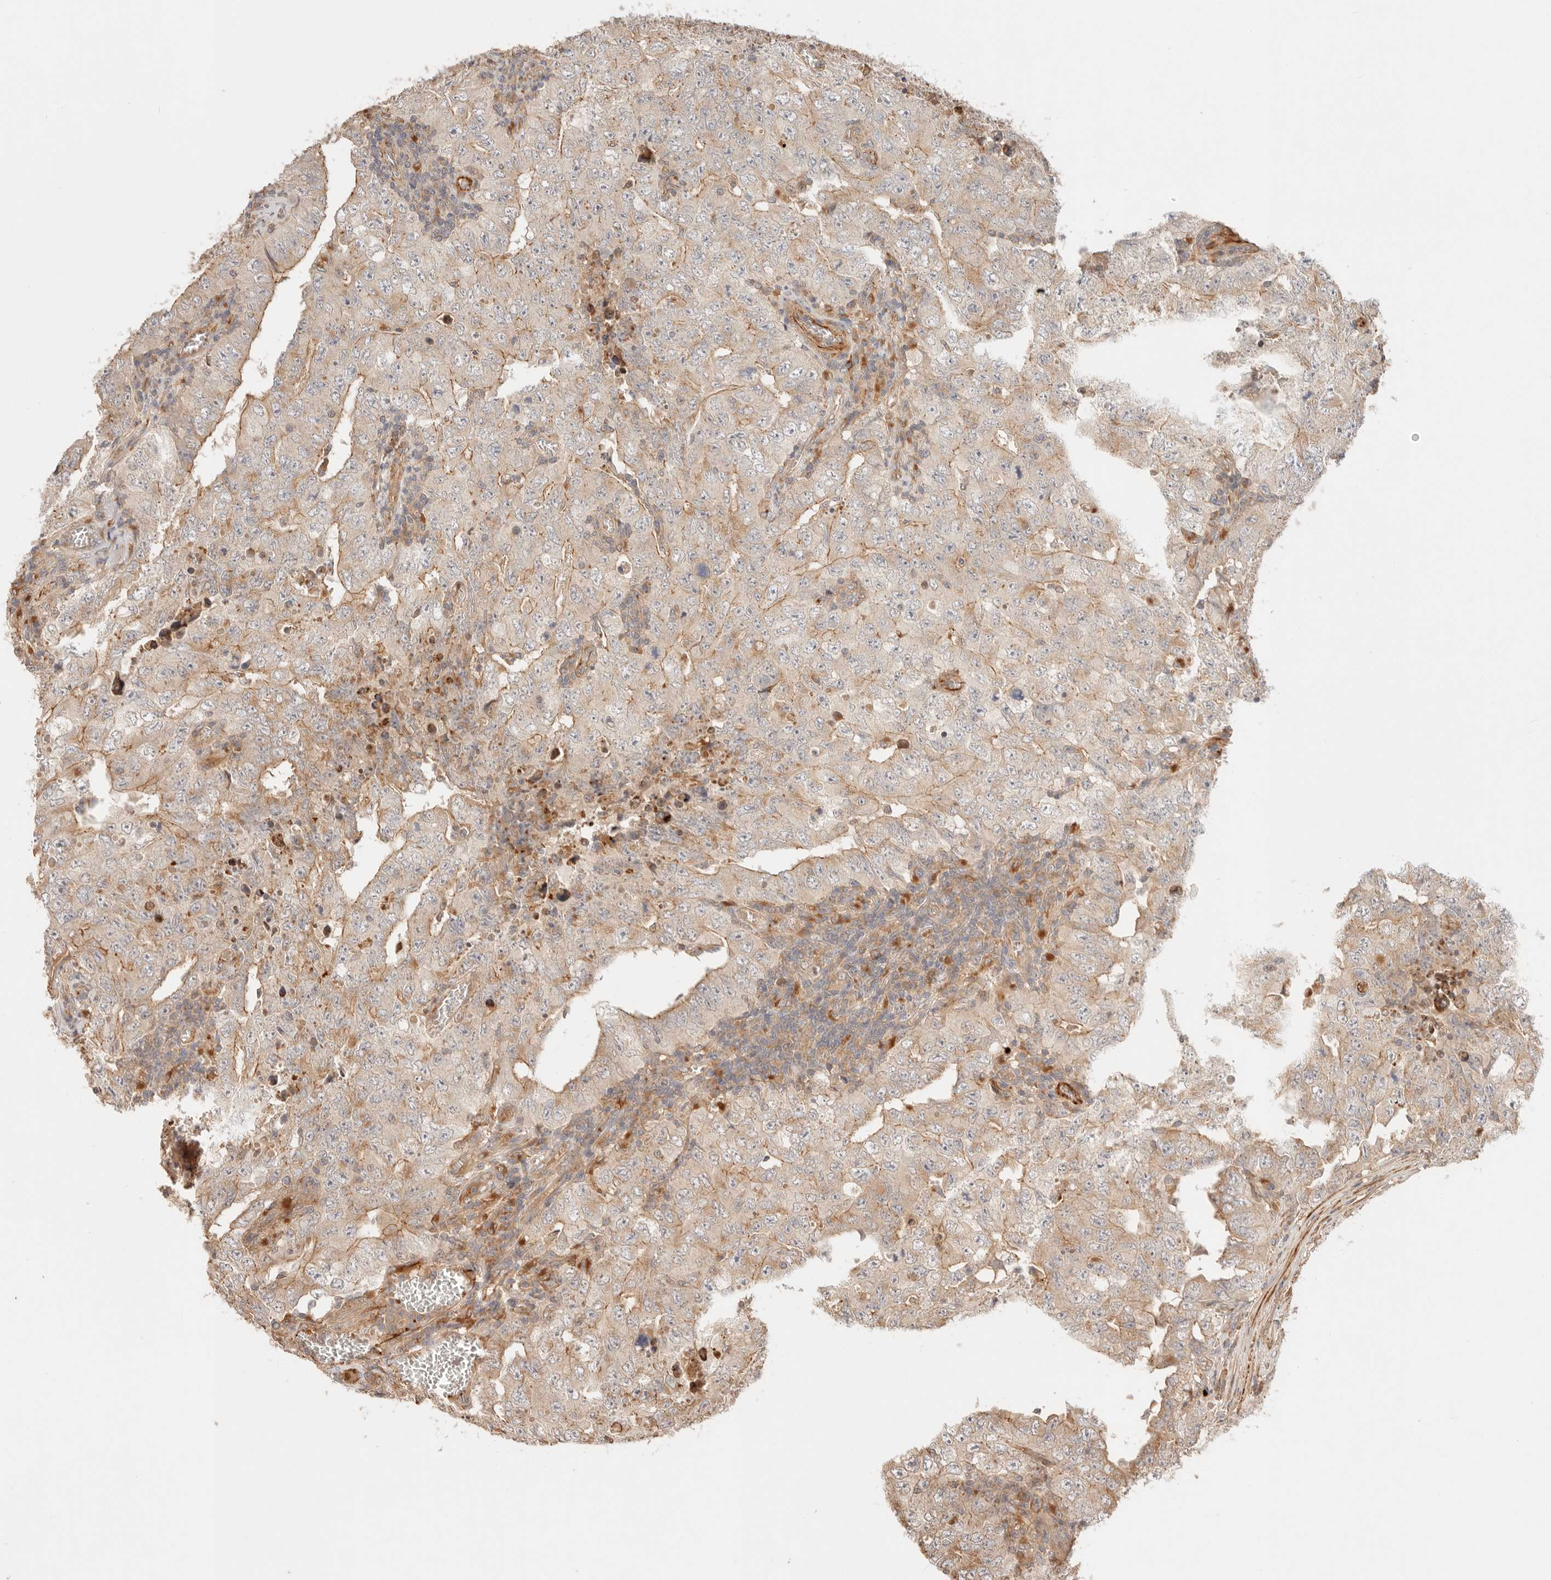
{"staining": {"intensity": "weak", "quantity": "25%-75%", "location": "cytoplasmic/membranous"}, "tissue": "testis cancer", "cell_type": "Tumor cells", "image_type": "cancer", "snomed": [{"axis": "morphology", "description": "Carcinoma, Embryonal, NOS"}, {"axis": "topography", "description": "Testis"}], "caption": "Tumor cells show weak cytoplasmic/membranous expression in about 25%-75% of cells in testis embryonal carcinoma. (brown staining indicates protein expression, while blue staining denotes nuclei).", "gene": "IL1R2", "patient": {"sex": "male", "age": 26}}